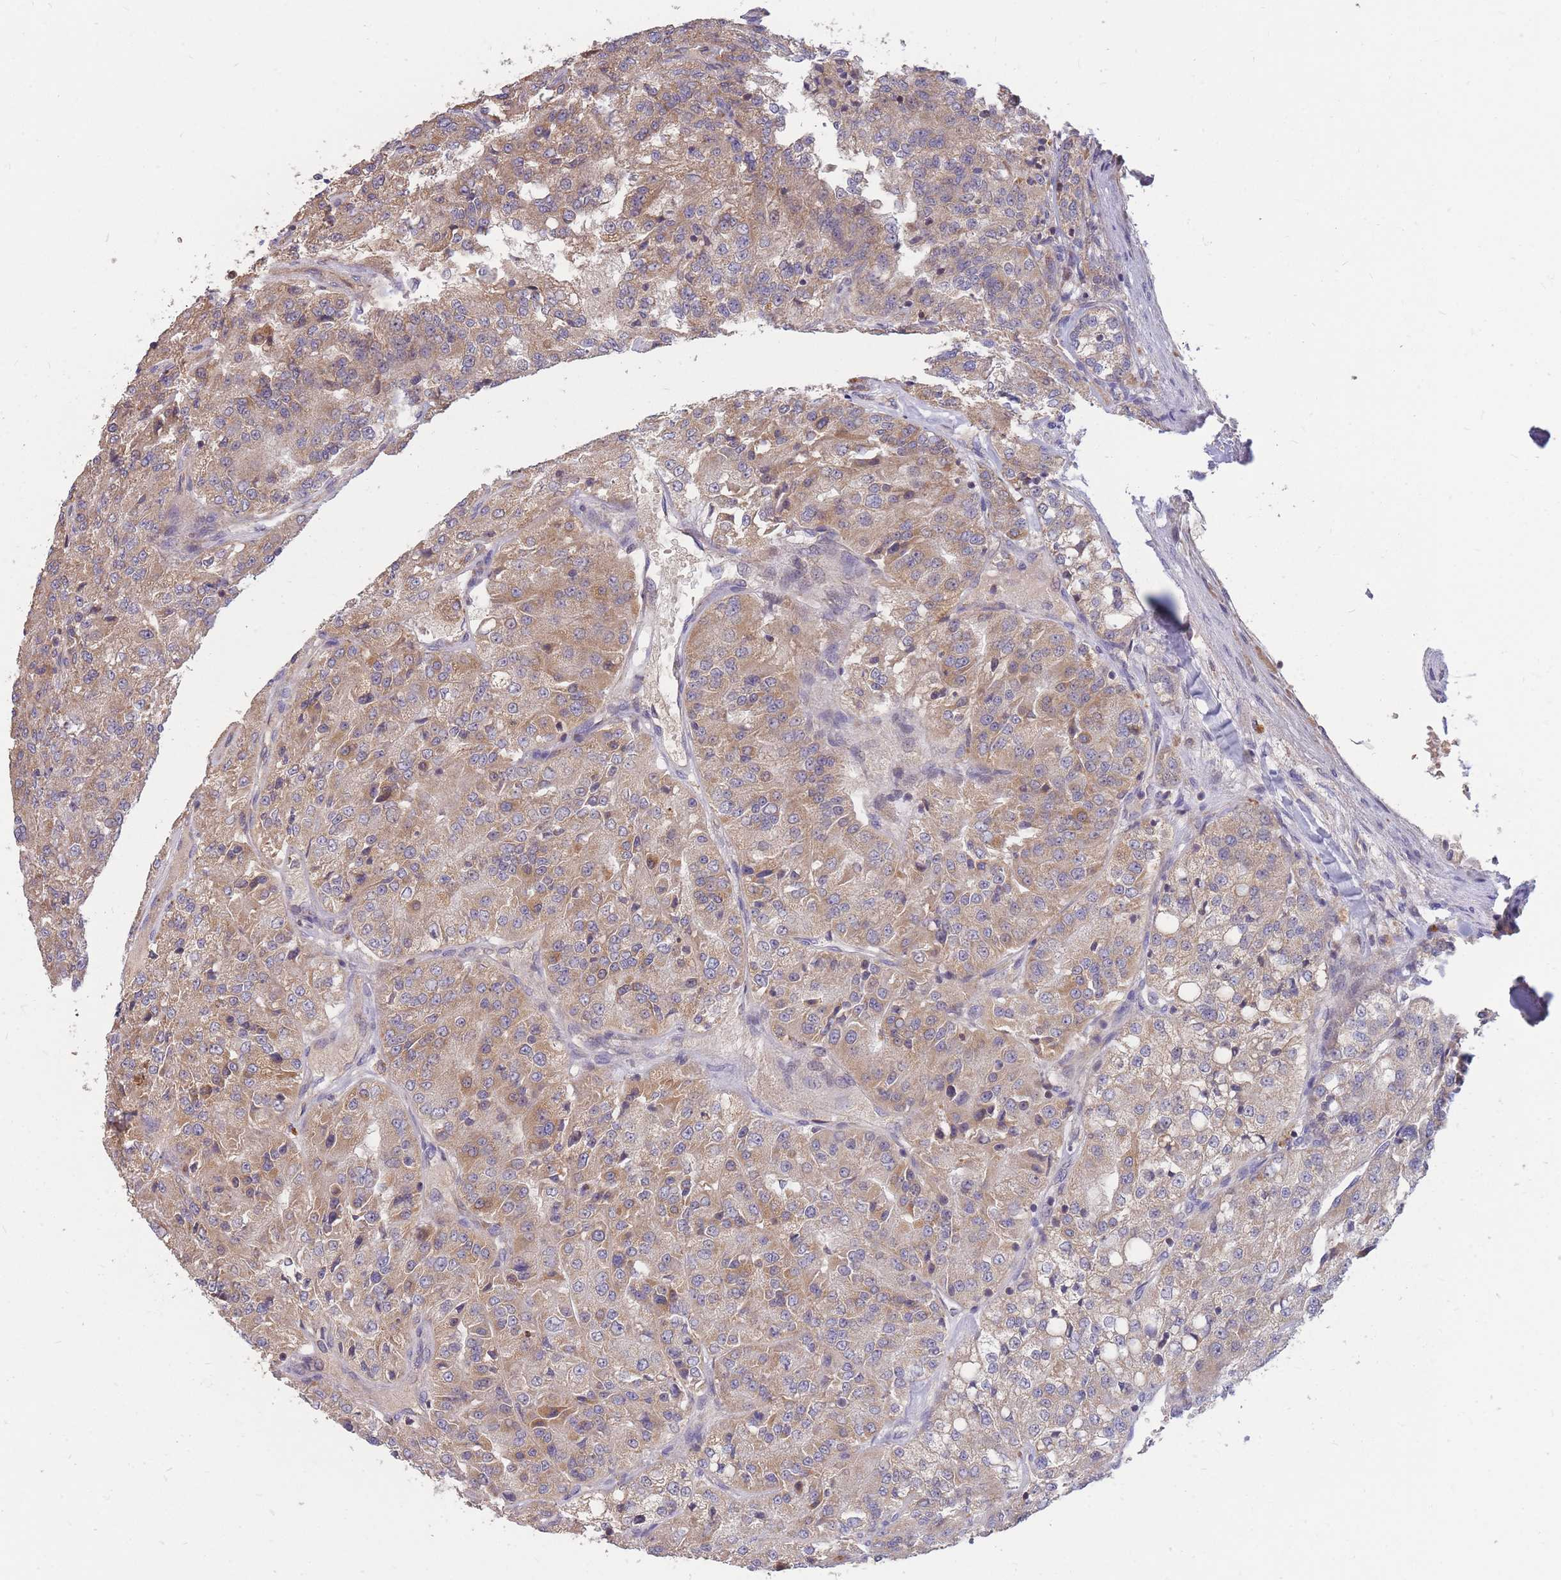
{"staining": {"intensity": "moderate", "quantity": ">75%", "location": "cytoplasmic/membranous"}, "tissue": "renal cancer", "cell_type": "Tumor cells", "image_type": "cancer", "snomed": [{"axis": "morphology", "description": "Adenocarcinoma, NOS"}, {"axis": "topography", "description": "Kidney"}], "caption": "IHC photomicrograph of human renal adenocarcinoma stained for a protein (brown), which demonstrates medium levels of moderate cytoplasmic/membranous expression in about >75% of tumor cells.", "gene": "PTPMT1", "patient": {"sex": "female", "age": 63}}